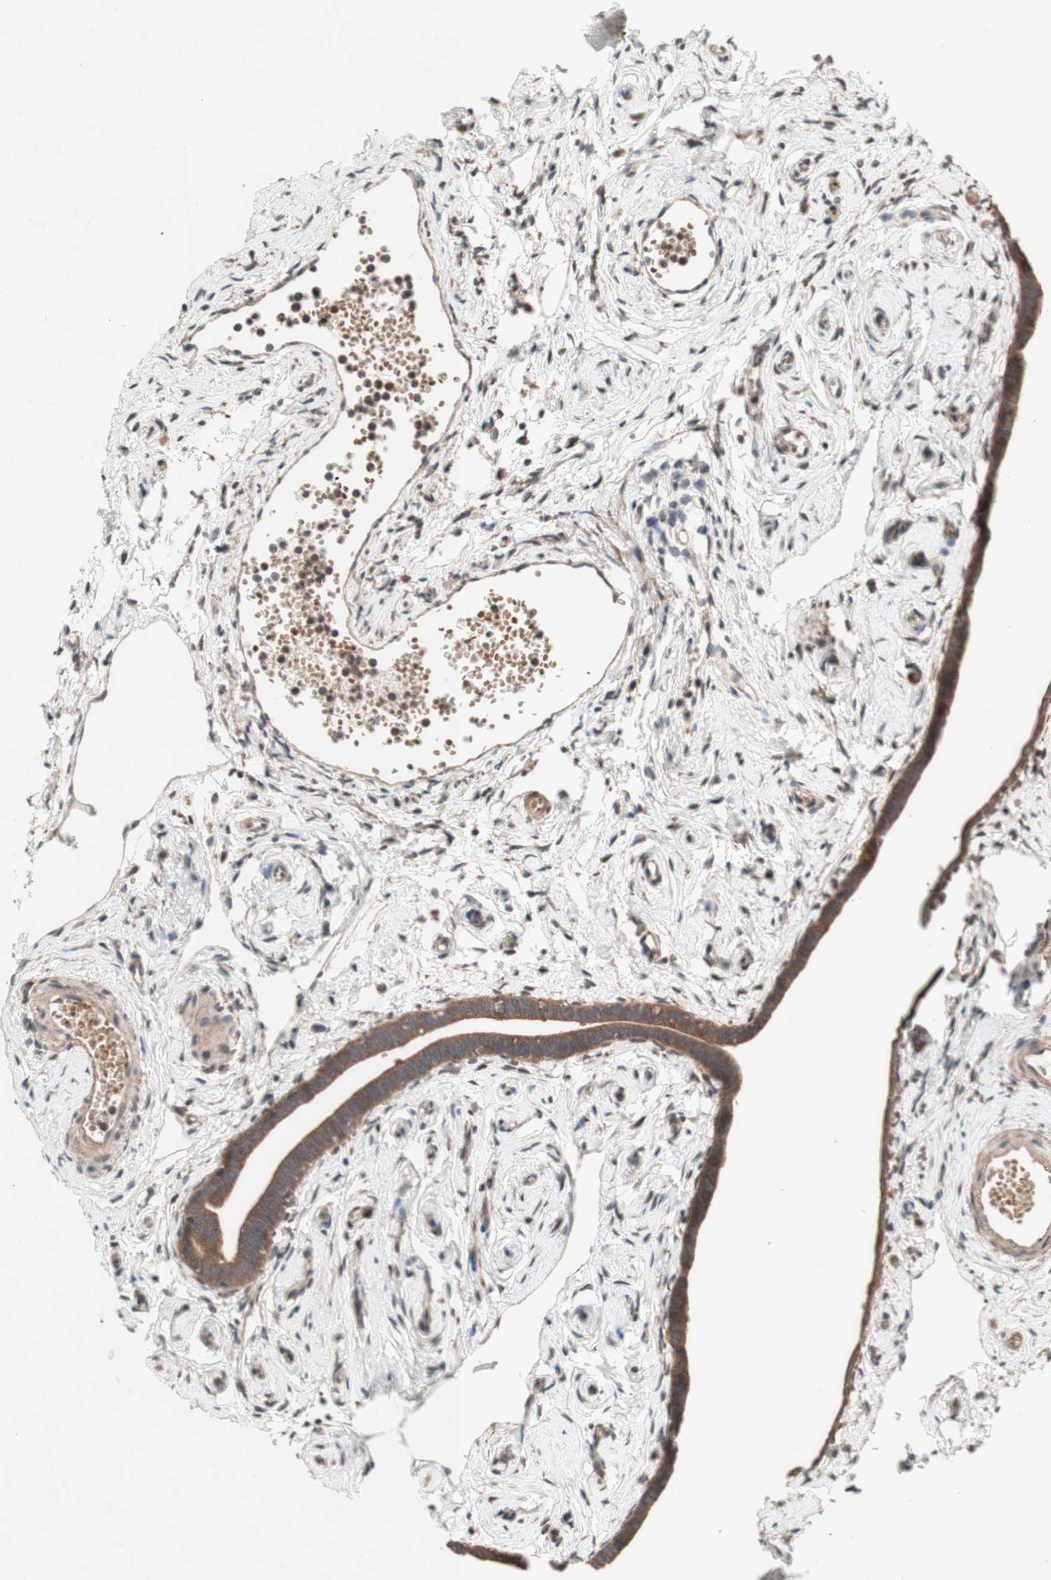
{"staining": {"intensity": "moderate", "quantity": ">75%", "location": "cytoplasmic/membranous"}, "tissue": "fallopian tube", "cell_type": "Glandular cells", "image_type": "normal", "snomed": [{"axis": "morphology", "description": "Normal tissue, NOS"}, {"axis": "topography", "description": "Fallopian tube"}], "caption": "Immunohistochemical staining of normal fallopian tube exhibits >75% levels of moderate cytoplasmic/membranous protein positivity in about >75% of glandular cells. The protein is shown in brown color, while the nuclei are stained blue.", "gene": "DDOST", "patient": {"sex": "female", "age": 71}}